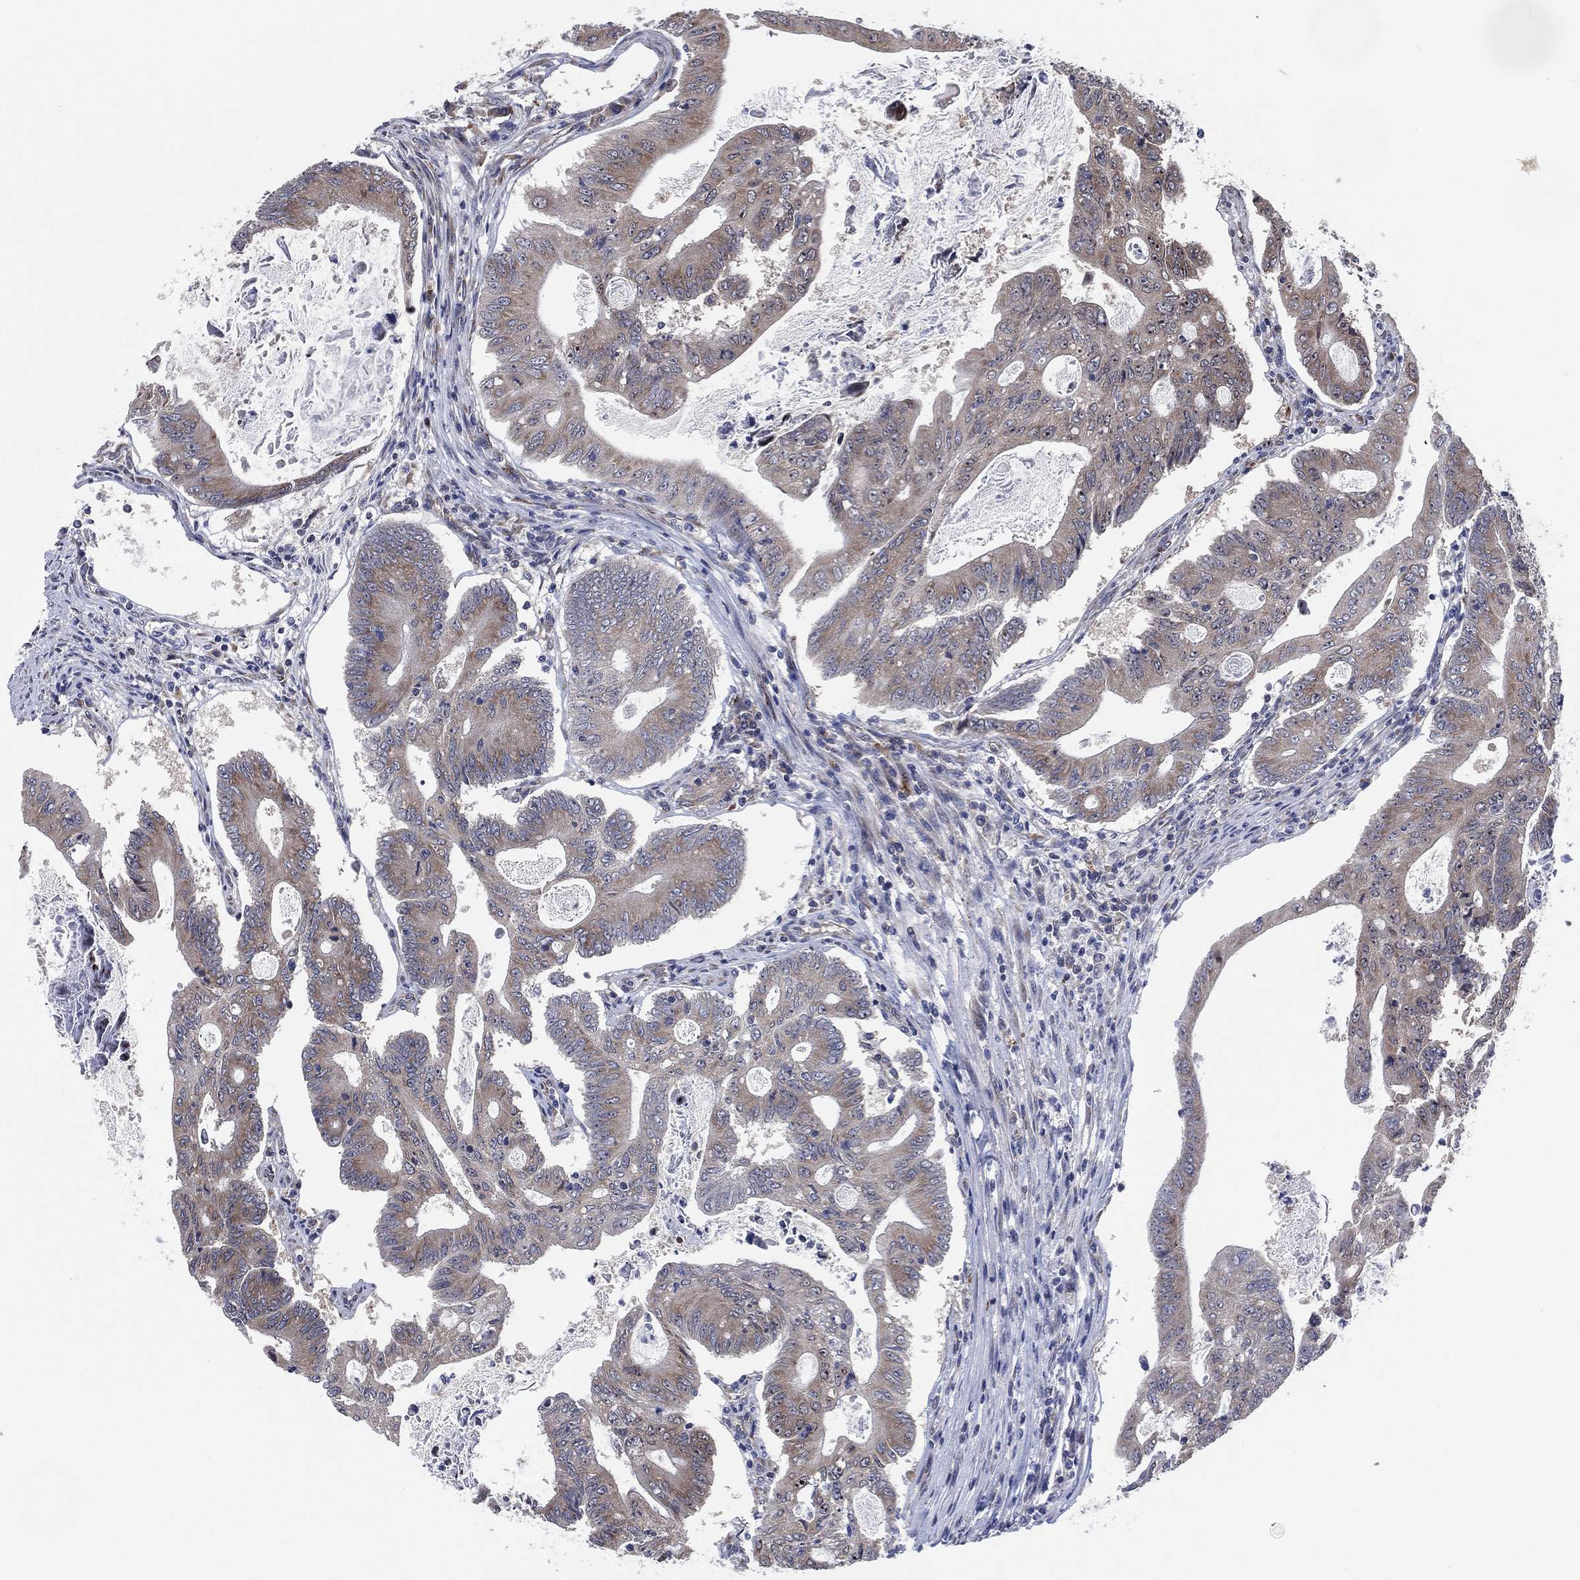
{"staining": {"intensity": "weak", "quantity": "<25%", "location": "cytoplasmic/membranous"}, "tissue": "colorectal cancer", "cell_type": "Tumor cells", "image_type": "cancer", "snomed": [{"axis": "morphology", "description": "Adenocarcinoma, NOS"}, {"axis": "topography", "description": "Colon"}], "caption": "DAB (3,3'-diaminobenzidine) immunohistochemical staining of adenocarcinoma (colorectal) demonstrates no significant positivity in tumor cells.", "gene": "FAM104A", "patient": {"sex": "female", "age": 70}}